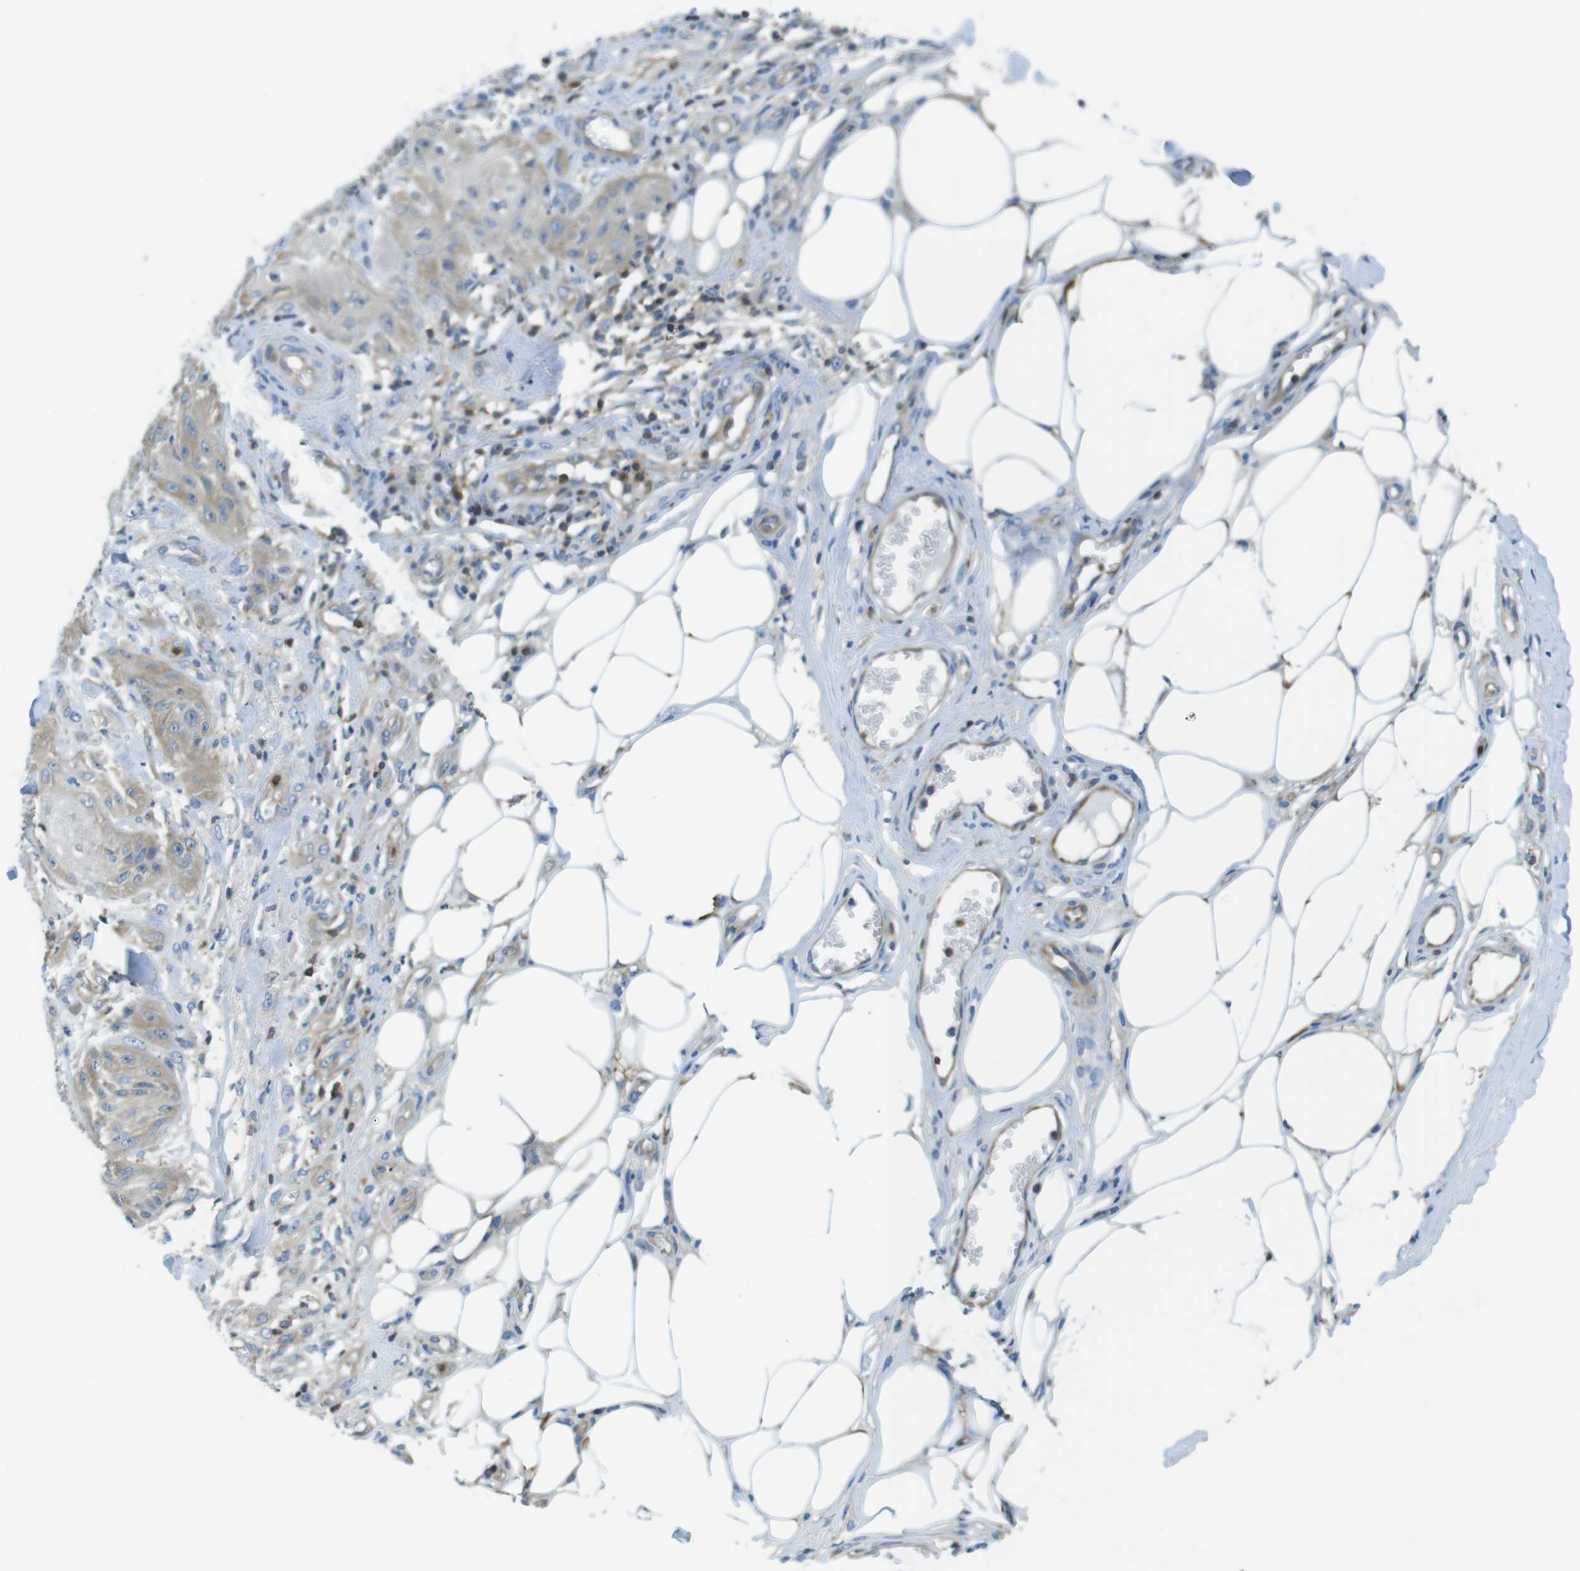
{"staining": {"intensity": "weak", "quantity": "25%-75%", "location": "cytoplasmic/membranous"}, "tissue": "skin cancer", "cell_type": "Tumor cells", "image_type": "cancer", "snomed": [{"axis": "morphology", "description": "Squamous cell carcinoma, NOS"}, {"axis": "topography", "description": "Skin"}], "caption": "Immunohistochemistry (IHC) (DAB) staining of skin cancer exhibits weak cytoplasmic/membranous protein staining in approximately 25%-75% of tumor cells. (IHC, brightfield microscopy, high magnification).", "gene": "TES", "patient": {"sex": "male", "age": 74}}